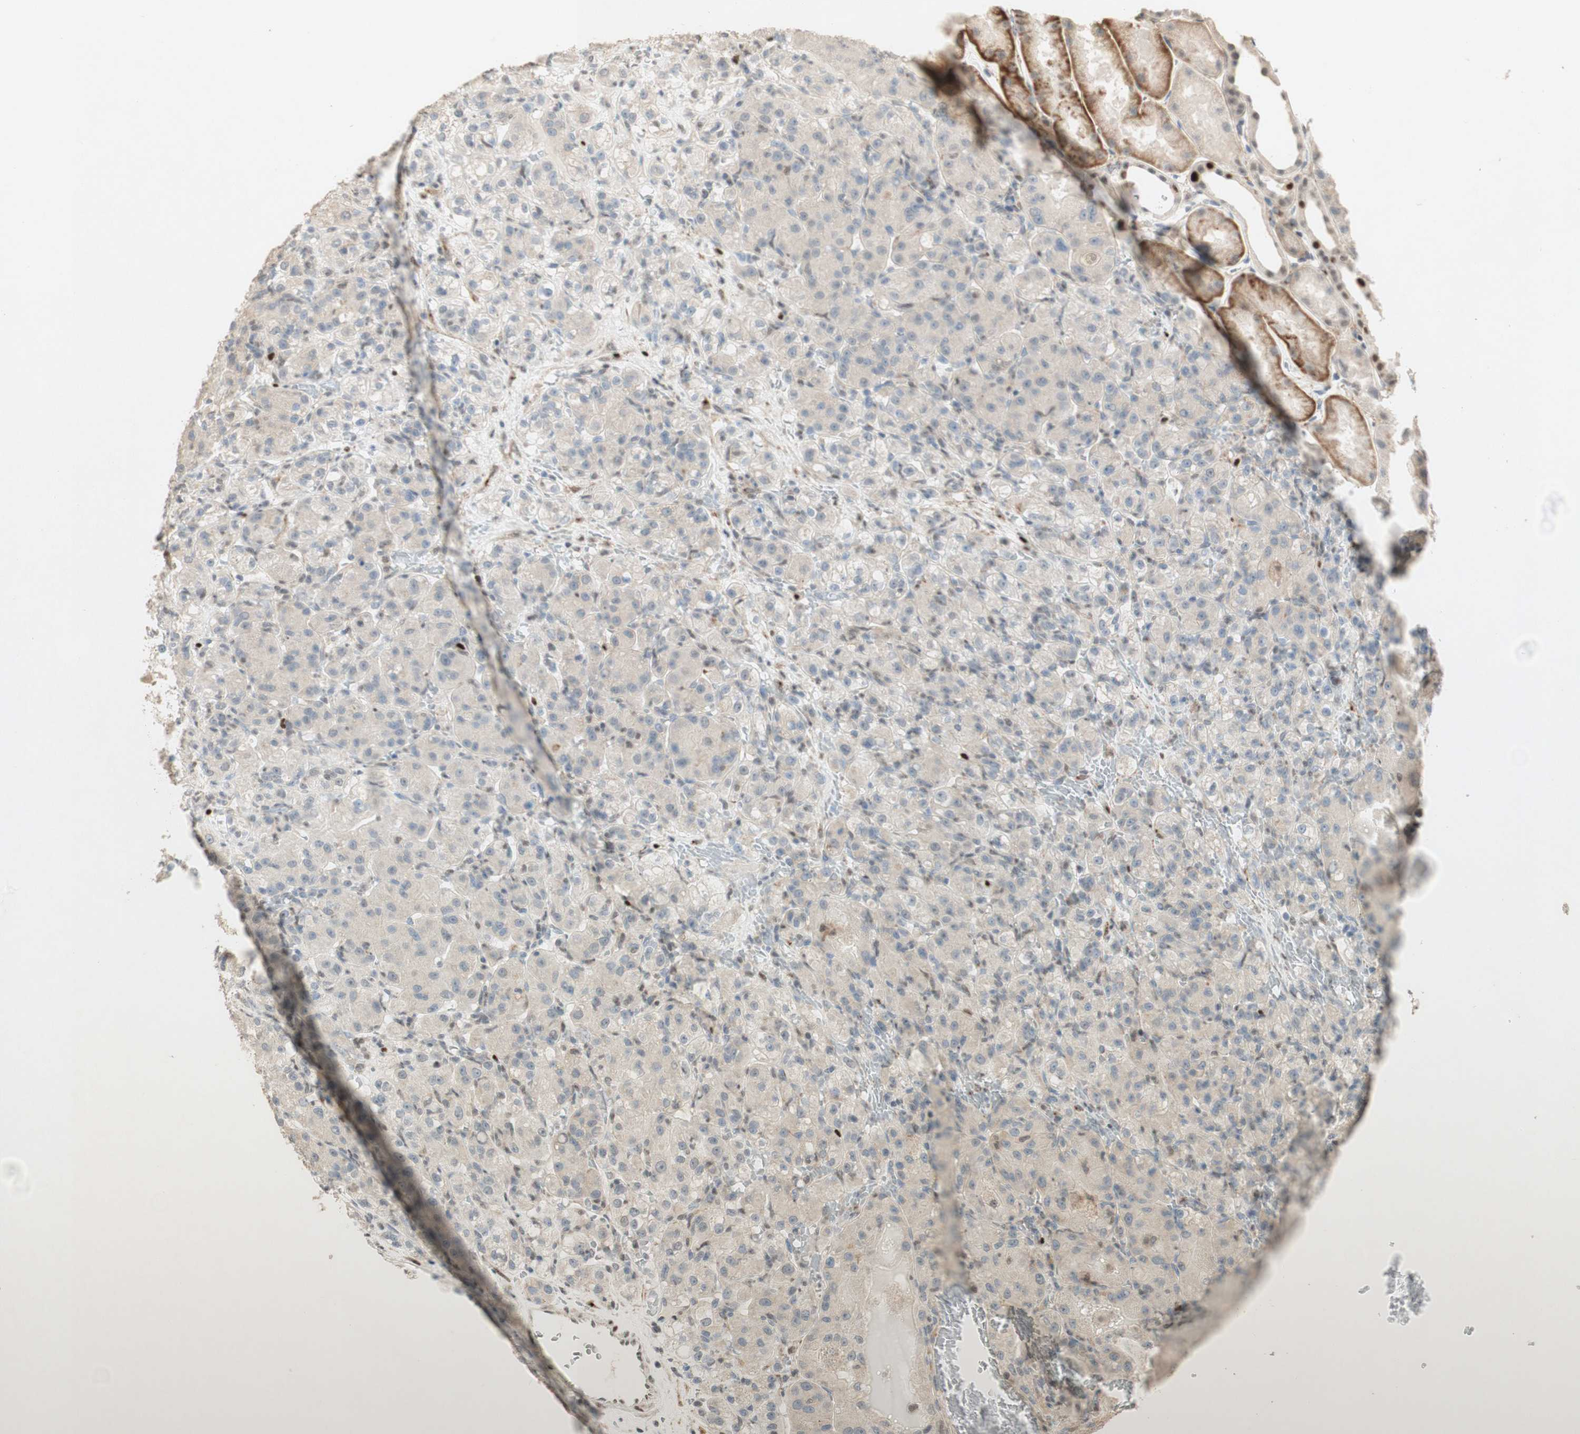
{"staining": {"intensity": "negative", "quantity": "none", "location": "none"}, "tissue": "renal cancer", "cell_type": "Tumor cells", "image_type": "cancer", "snomed": [{"axis": "morphology", "description": "Adenocarcinoma, NOS"}, {"axis": "topography", "description": "Kidney"}], "caption": "Immunohistochemistry histopathology image of human adenocarcinoma (renal) stained for a protein (brown), which displays no positivity in tumor cells.", "gene": "FOXP1", "patient": {"sex": "male", "age": 61}}